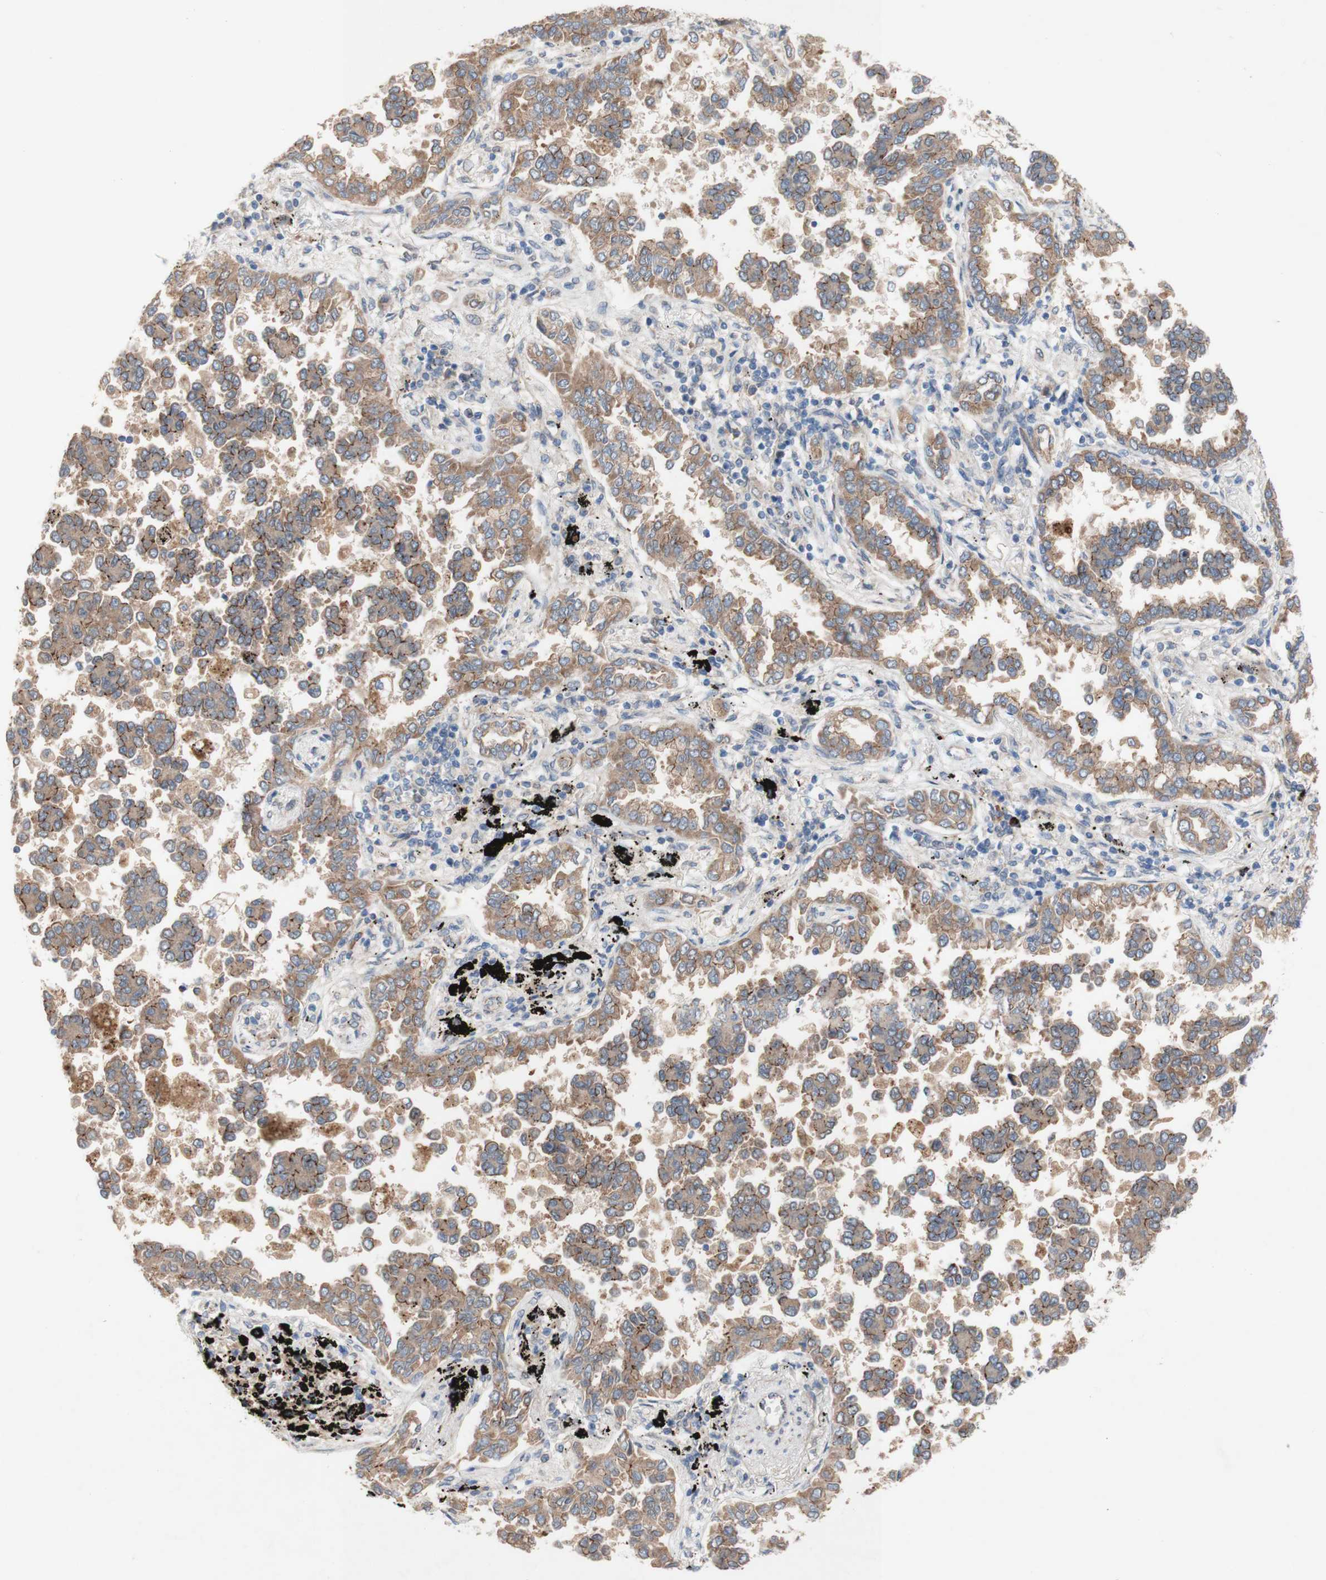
{"staining": {"intensity": "moderate", "quantity": ">75%", "location": "cytoplasmic/membranous"}, "tissue": "lung cancer", "cell_type": "Tumor cells", "image_type": "cancer", "snomed": [{"axis": "morphology", "description": "Normal tissue, NOS"}, {"axis": "morphology", "description": "Adenocarcinoma, NOS"}, {"axis": "topography", "description": "Lung"}], "caption": "This image exhibits lung cancer stained with immunohistochemistry to label a protein in brown. The cytoplasmic/membranous of tumor cells show moderate positivity for the protein. Nuclei are counter-stained blue.", "gene": "PDGFB", "patient": {"sex": "male", "age": 59}}